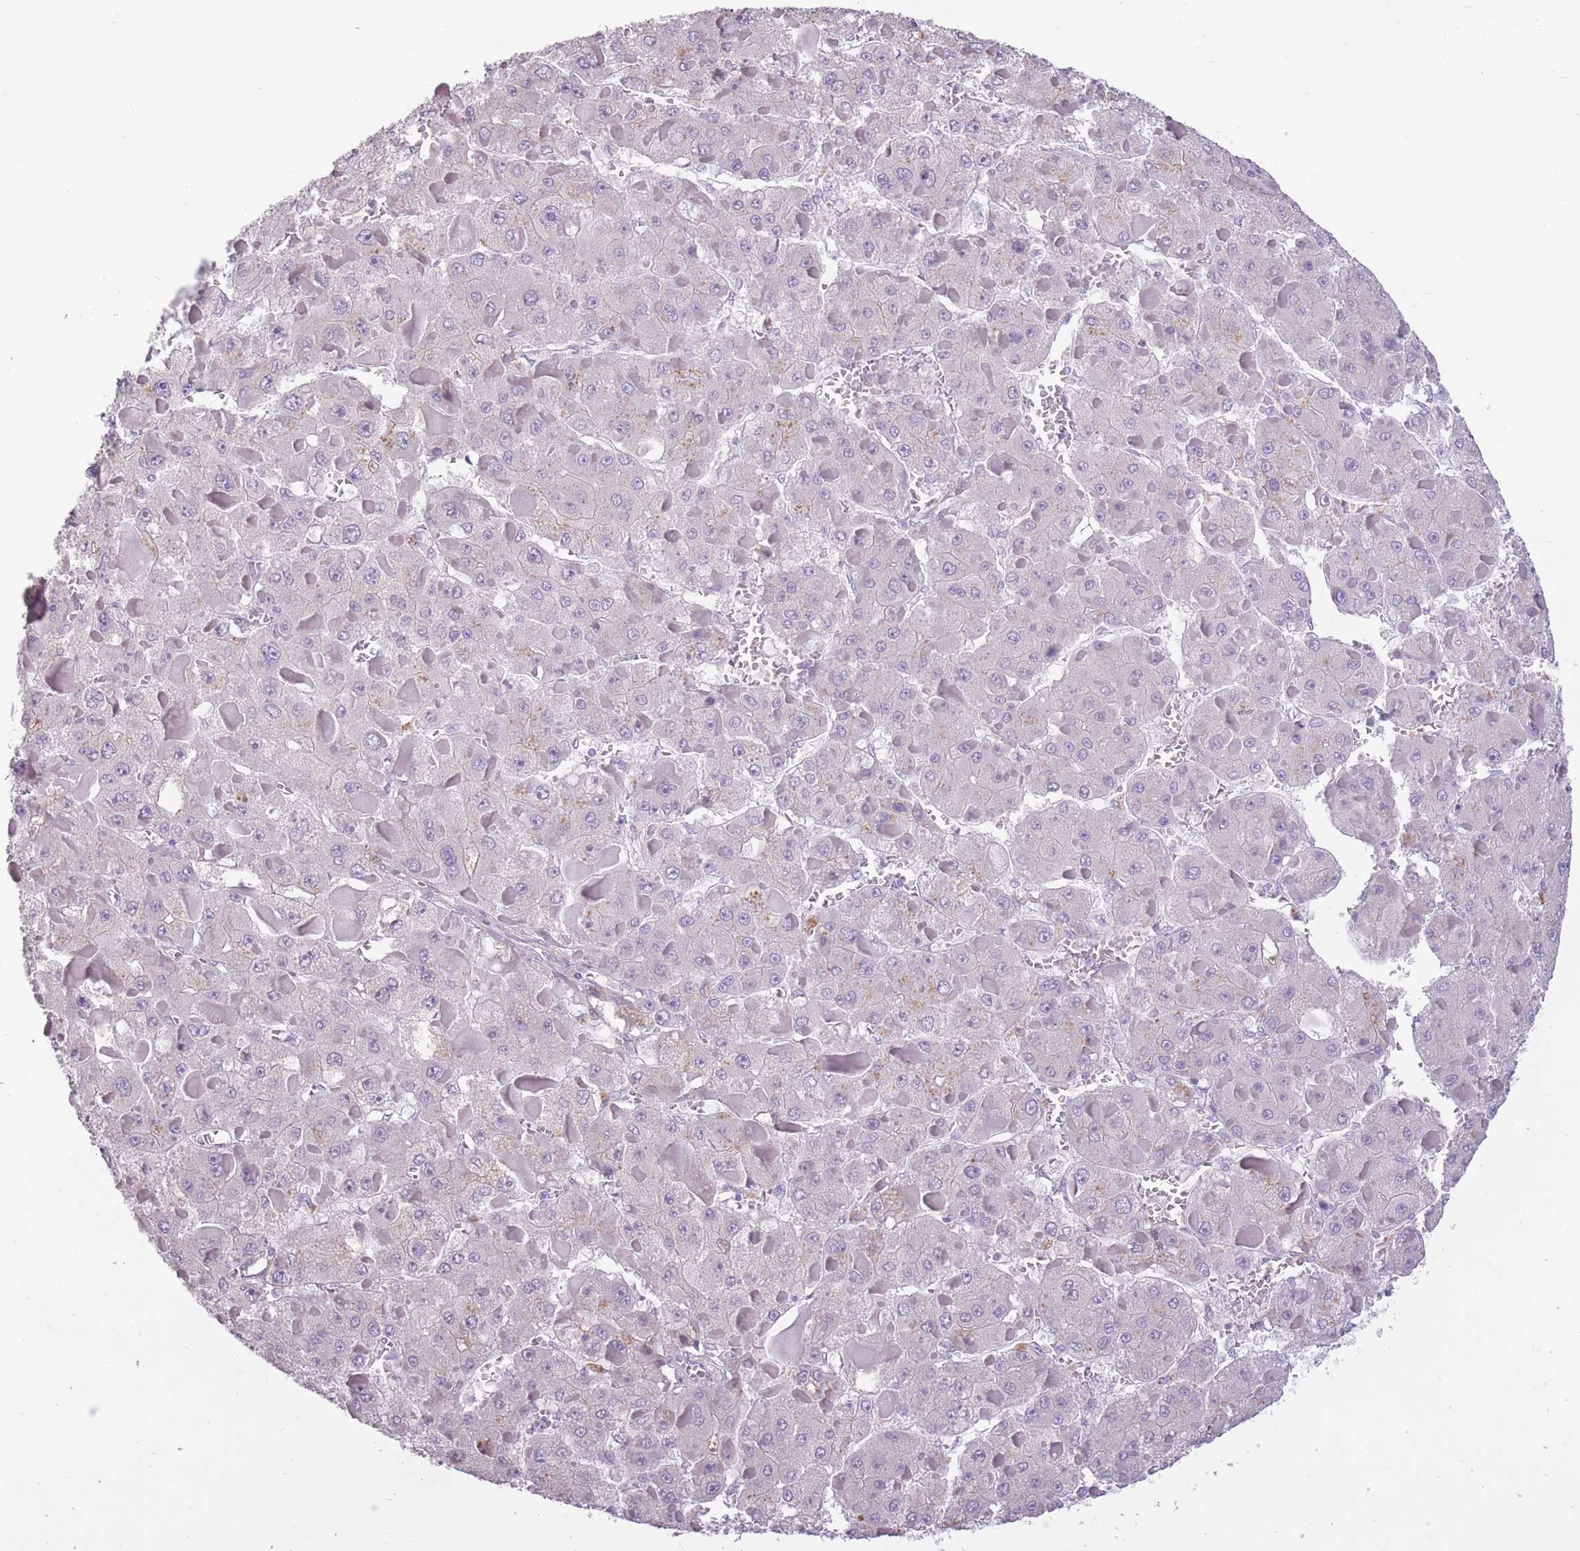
{"staining": {"intensity": "negative", "quantity": "none", "location": "none"}, "tissue": "liver cancer", "cell_type": "Tumor cells", "image_type": "cancer", "snomed": [{"axis": "morphology", "description": "Carcinoma, Hepatocellular, NOS"}, {"axis": "topography", "description": "Liver"}], "caption": "High magnification brightfield microscopy of liver hepatocellular carcinoma stained with DAB (brown) and counterstained with hematoxylin (blue): tumor cells show no significant expression.", "gene": "WDR70", "patient": {"sex": "female", "age": 73}}